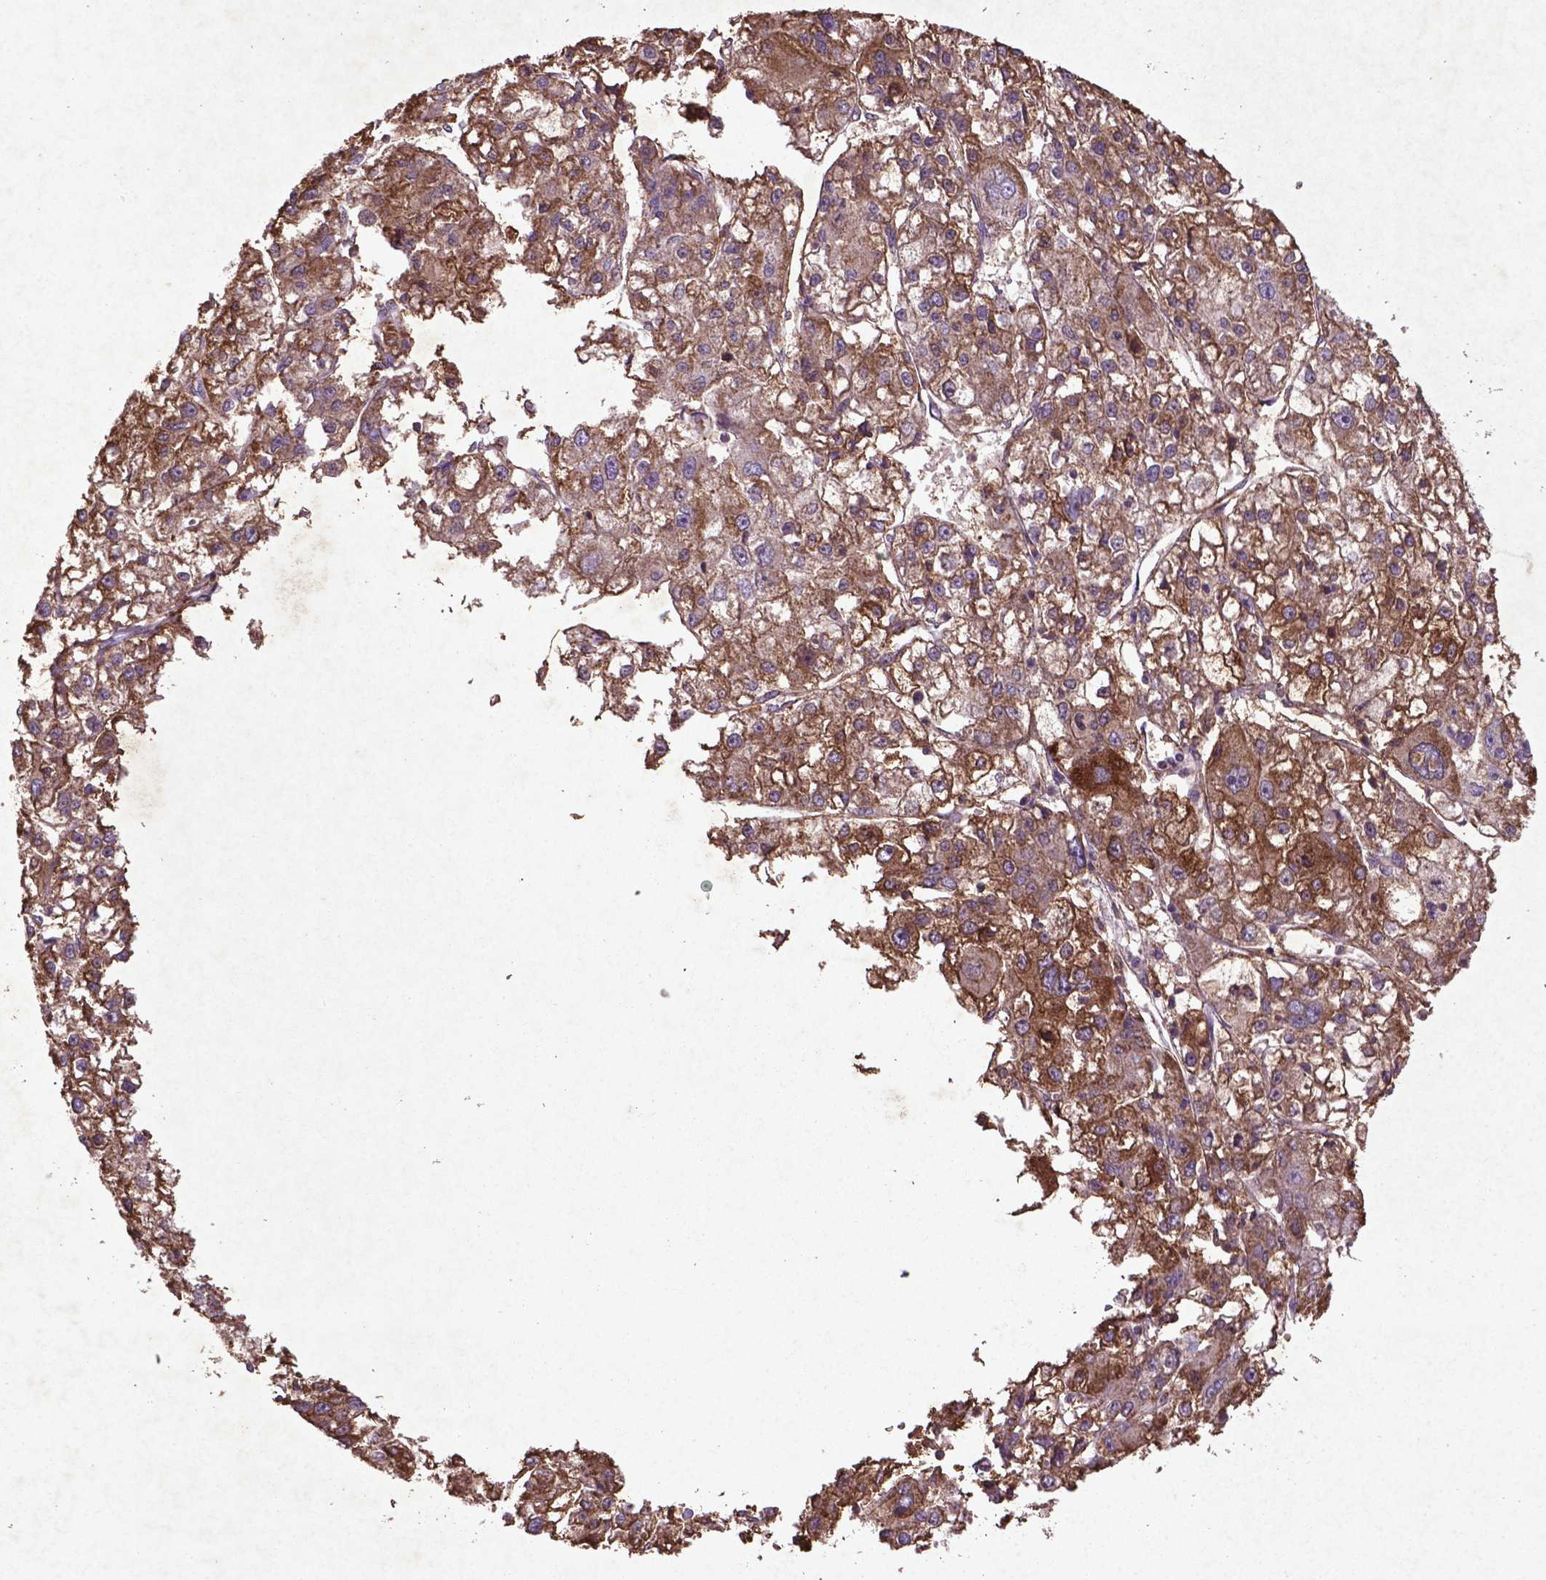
{"staining": {"intensity": "moderate", "quantity": ">75%", "location": "cytoplasmic/membranous"}, "tissue": "liver cancer", "cell_type": "Tumor cells", "image_type": "cancer", "snomed": [{"axis": "morphology", "description": "Carcinoma, Hepatocellular, NOS"}, {"axis": "topography", "description": "Liver"}], "caption": "IHC of human liver hepatocellular carcinoma reveals medium levels of moderate cytoplasmic/membranous staining in approximately >75% of tumor cells.", "gene": "MTOR", "patient": {"sex": "male", "age": 56}}